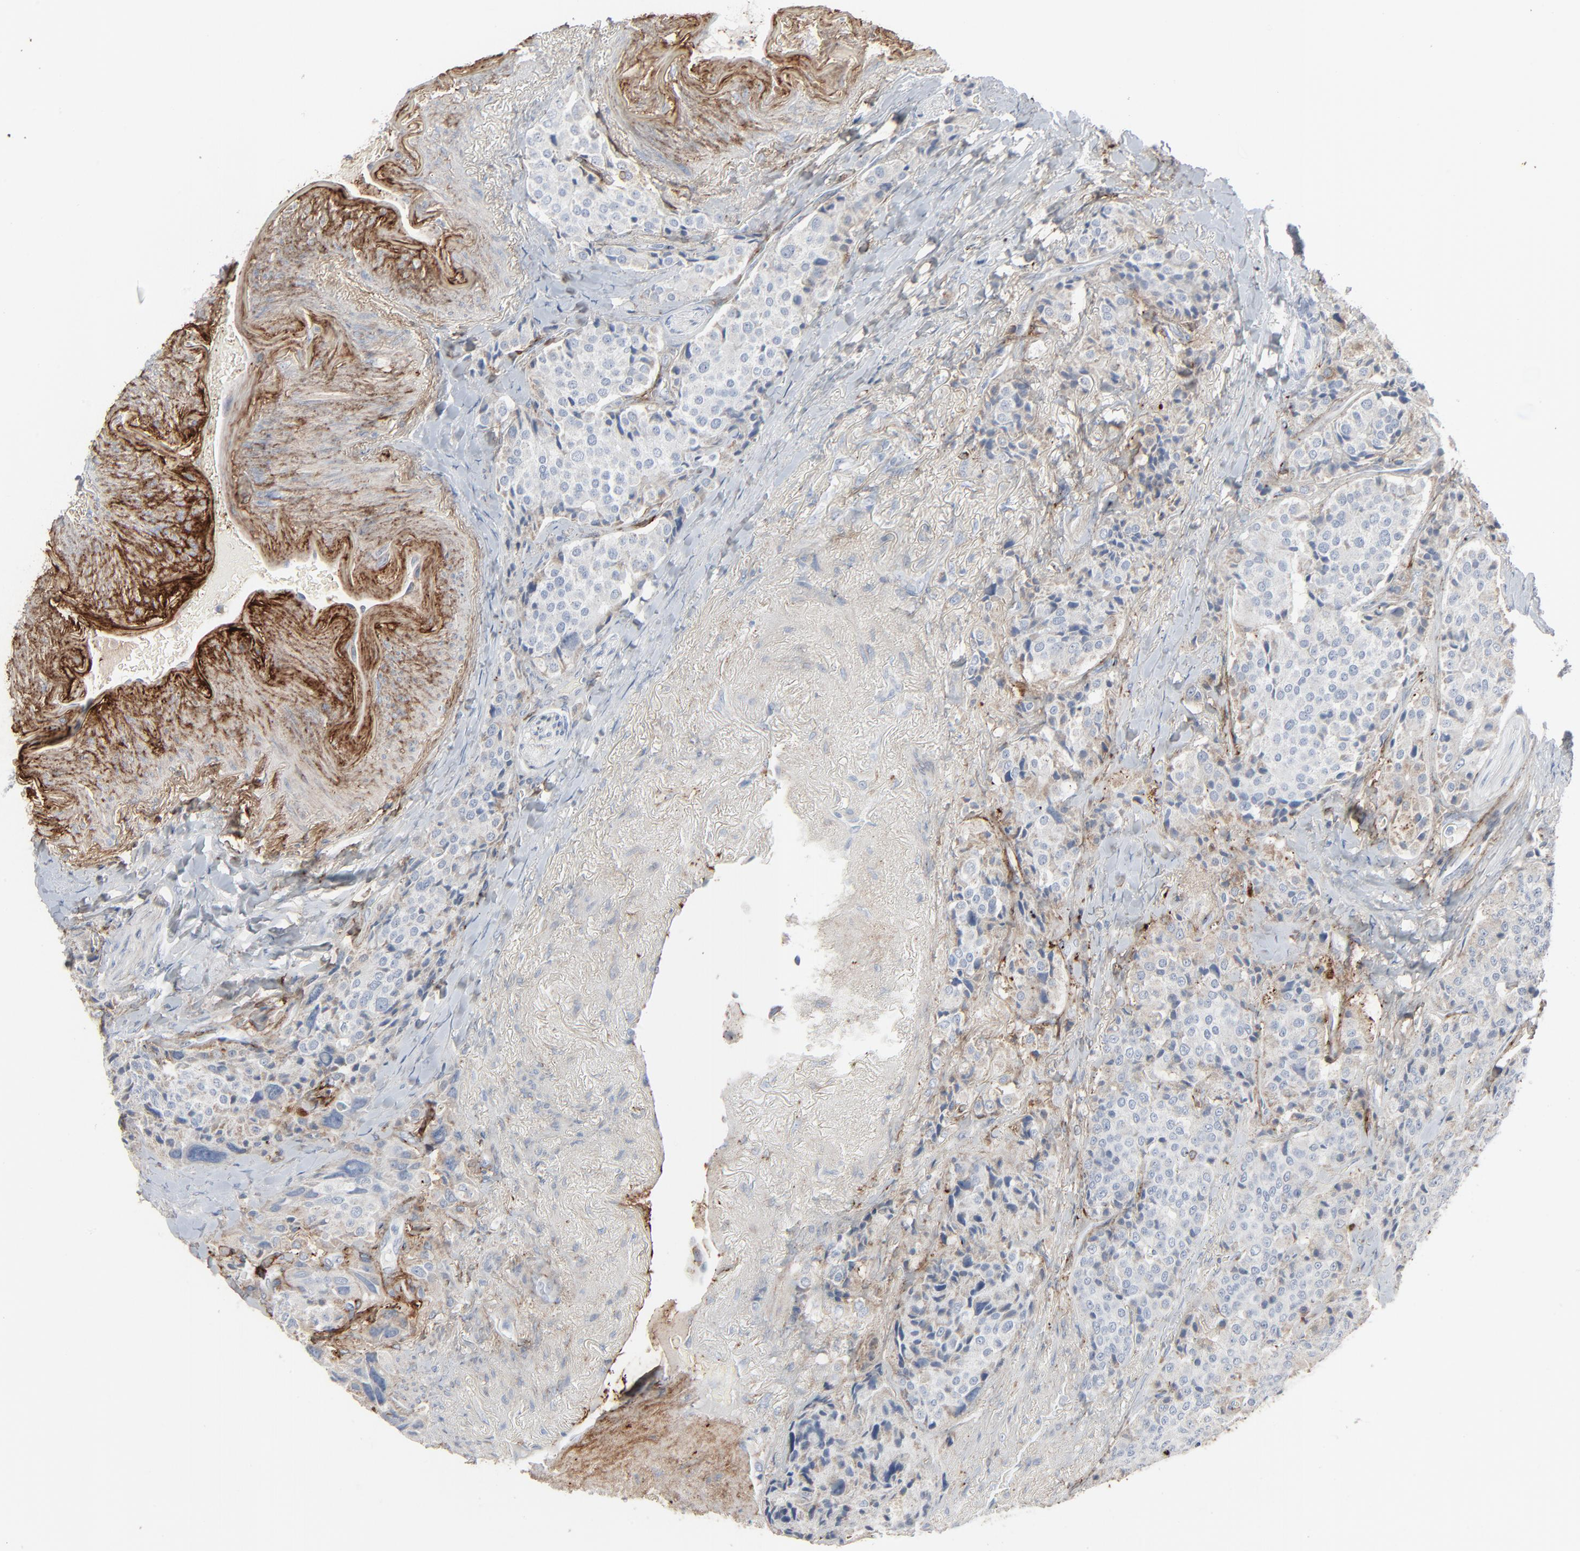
{"staining": {"intensity": "weak", "quantity": "<25%", "location": "cytoplasmic/membranous"}, "tissue": "carcinoid", "cell_type": "Tumor cells", "image_type": "cancer", "snomed": [{"axis": "morphology", "description": "Carcinoid, malignant, NOS"}, {"axis": "topography", "description": "Colon"}], "caption": "High power microscopy micrograph of an IHC photomicrograph of carcinoid, revealing no significant staining in tumor cells.", "gene": "BGN", "patient": {"sex": "female", "age": 61}}